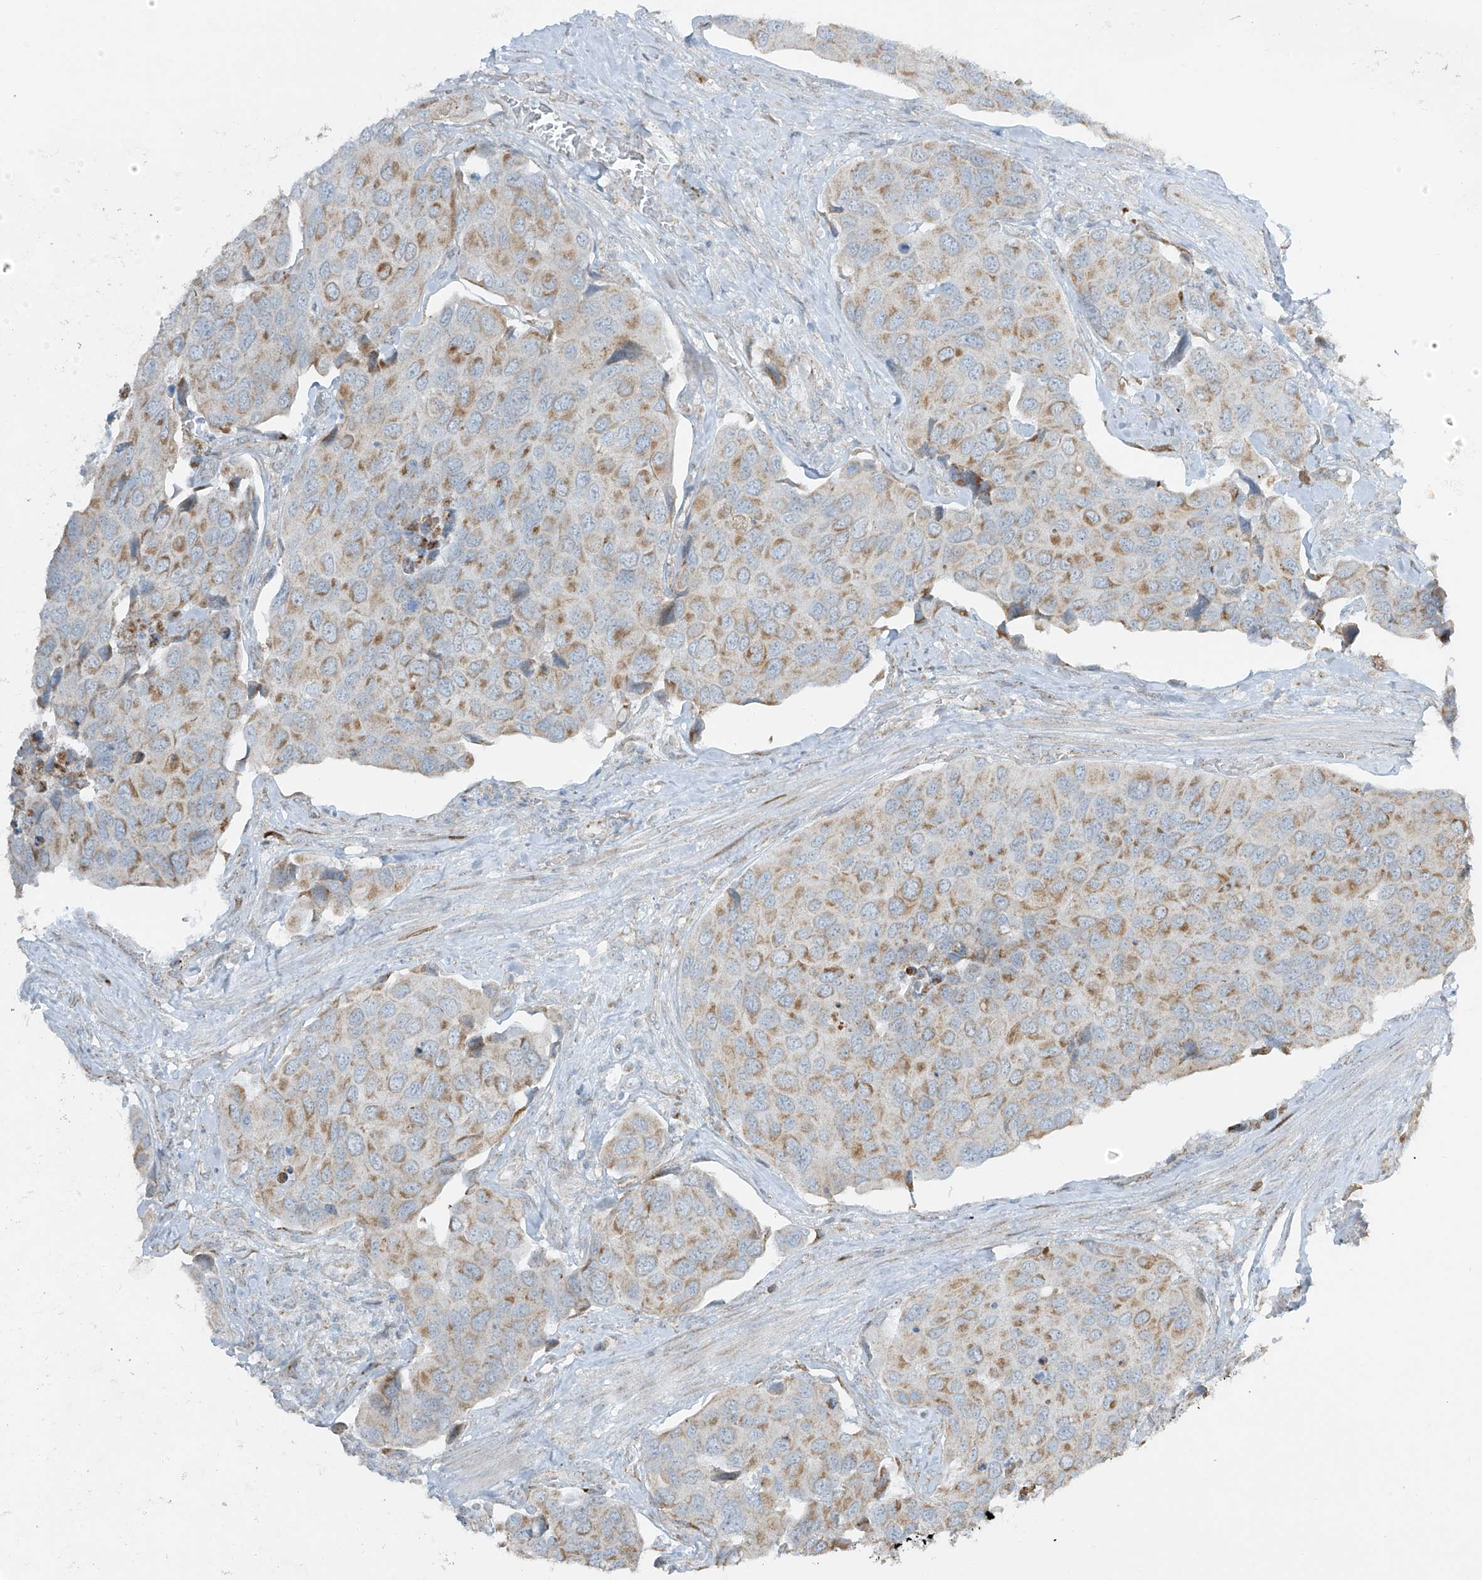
{"staining": {"intensity": "moderate", "quantity": ">75%", "location": "cytoplasmic/membranous"}, "tissue": "urothelial cancer", "cell_type": "Tumor cells", "image_type": "cancer", "snomed": [{"axis": "morphology", "description": "Urothelial carcinoma, High grade"}, {"axis": "topography", "description": "Urinary bladder"}], "caption": "This micrograph reveals immunohistochemistry staining of urothelial cancer, with medium moderate cytoplasmic/membranous staining in about >75% of tumor cells.", "gene": "SMDT1", "patient": {"sex": "male", "age": 74}}